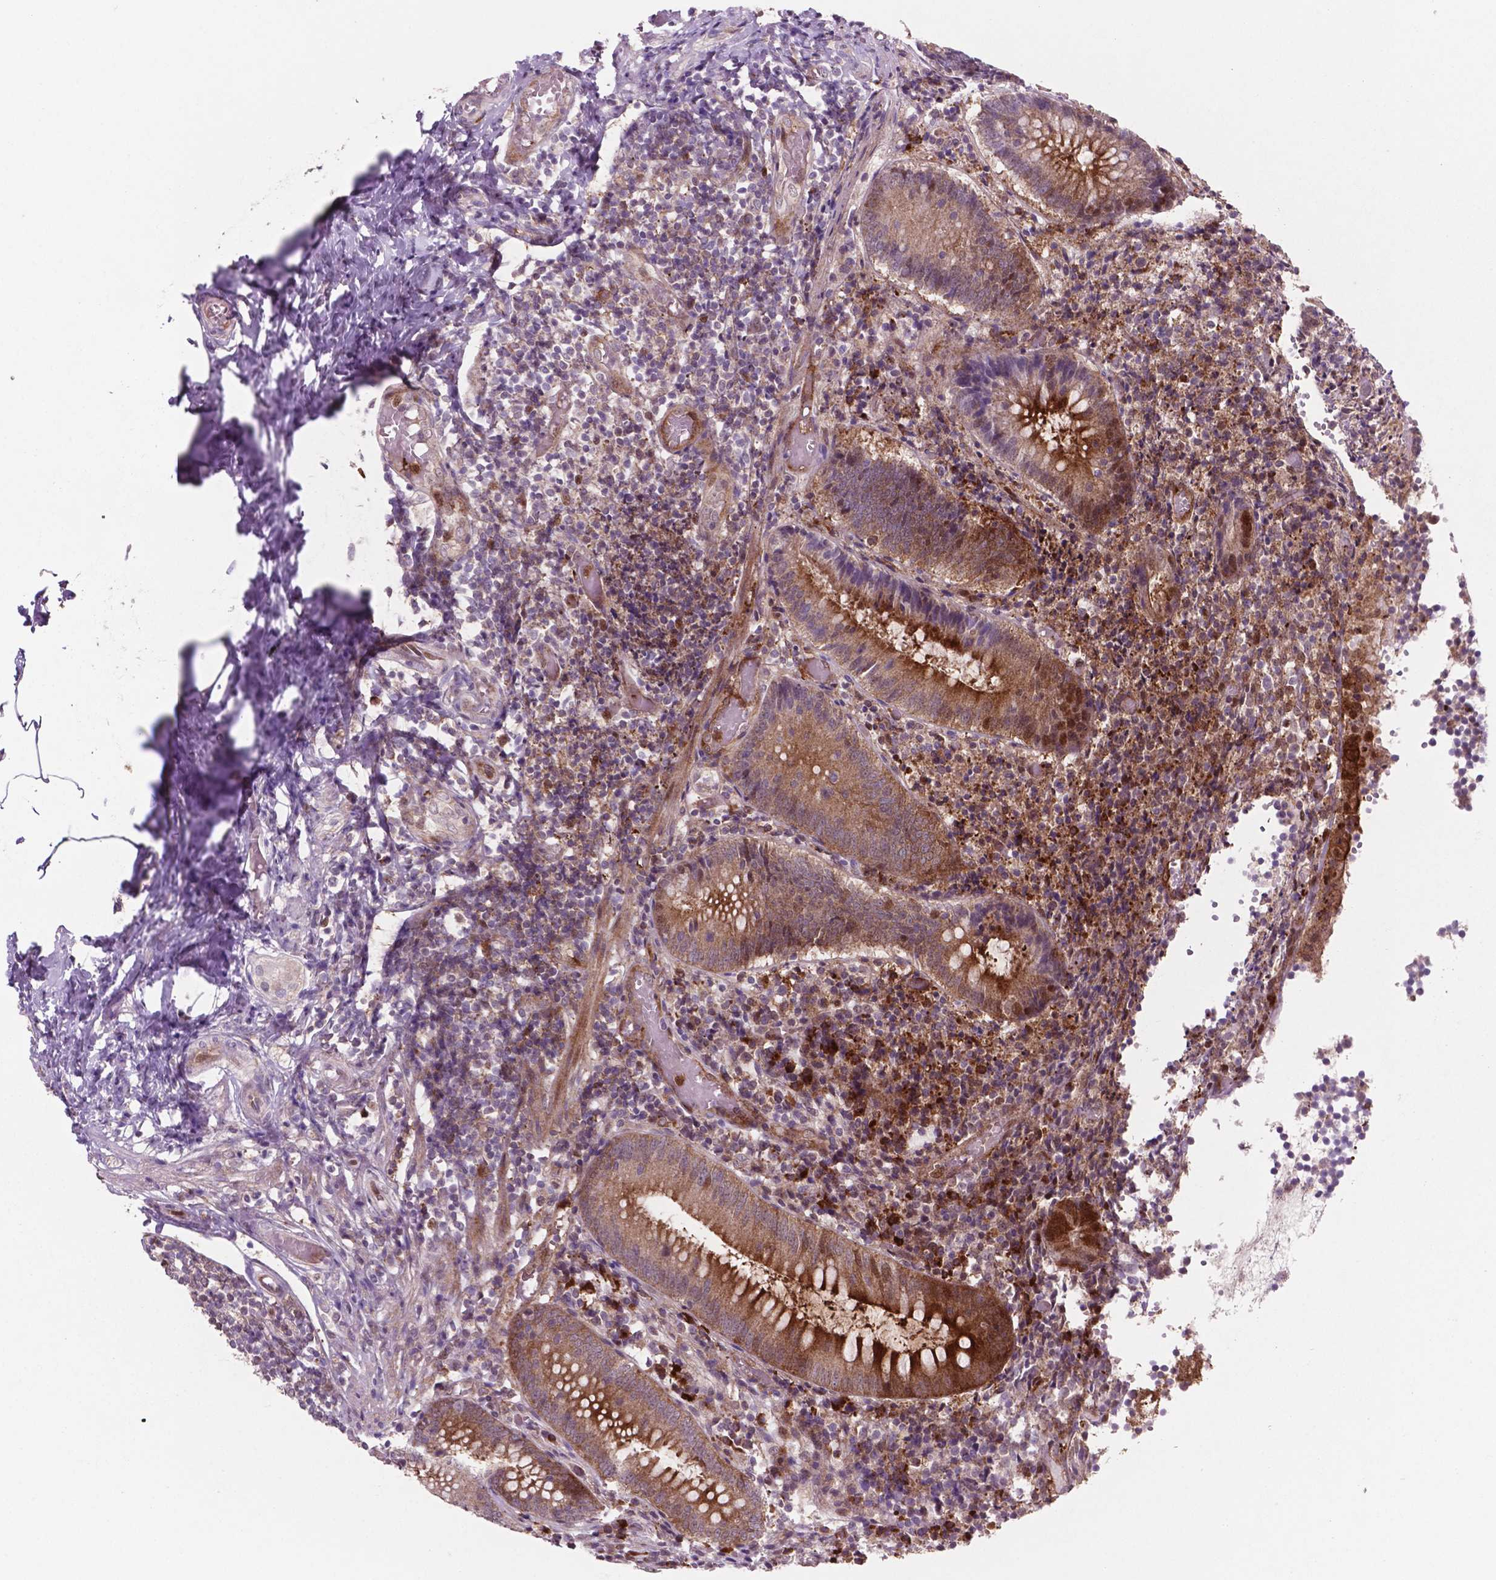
{"staining": {"intensity": "strong", "quantity": ">75%", "location": "cytoplasmic/membranous"}, "tissue": "appendix", "cell_type": "Glandular cells", "image_type": "normal", "snomed": [{"axis": "morphology", "description": "Normal tissue, NOS"}, {"axis": "topography", "description": "Appendix"}], "caption": "This is a histology image of IHC staining of unremarkable appendix, which shows strong positivity in the cytoplasmic/membranous of glandular cells.", "gene": "LDHA", "patient": {"sex": "female", "age": 32}}